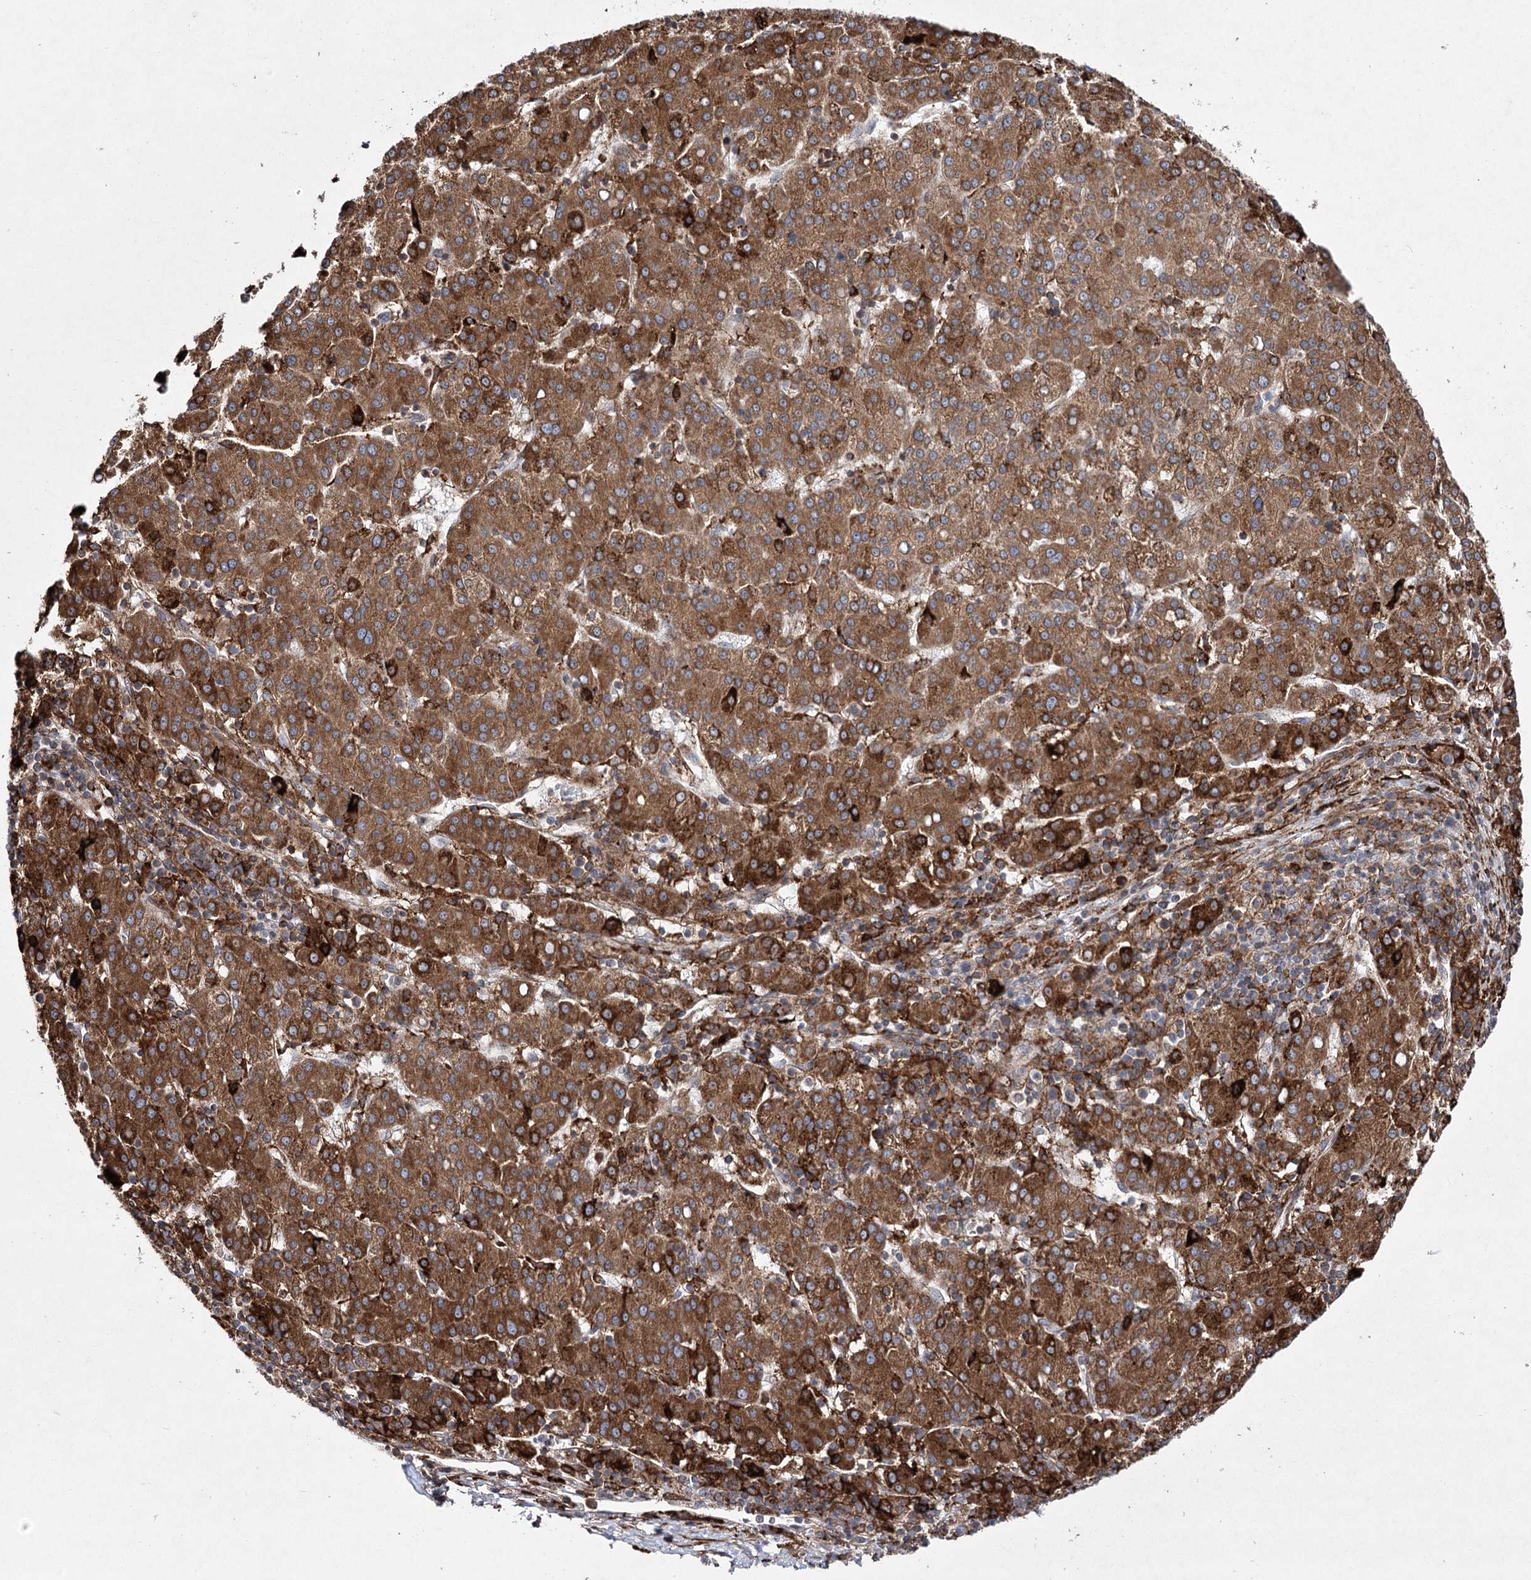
{"staining": {"intensity": "moderate", "quantity": ">75%", "location": "cytoplasmic/membranous"}, "tissue": "liver cancer", "cell_type": "Tumor cells", "image_type": "cancer", "snomed": [{"axis": "morphology", "description": "Carcinoma, Hepatocellular, NOS"}, {"axis": "topography", "description": "Liver"}], "caption": "A high-resolution photomicrograph shows immunohistochemistry (IHC) staining of liver hepatocellular carcinoma, which exhibits moderate cytoplasmic/membranous expression in about >75% of tumor cells. Using DAB (brown) and hematoxylin (blue) stains, captured at high magnification using brightfield microscopy.", "gene": "DCUN1D4", "patient": {"sex": "female", "age": 58}}